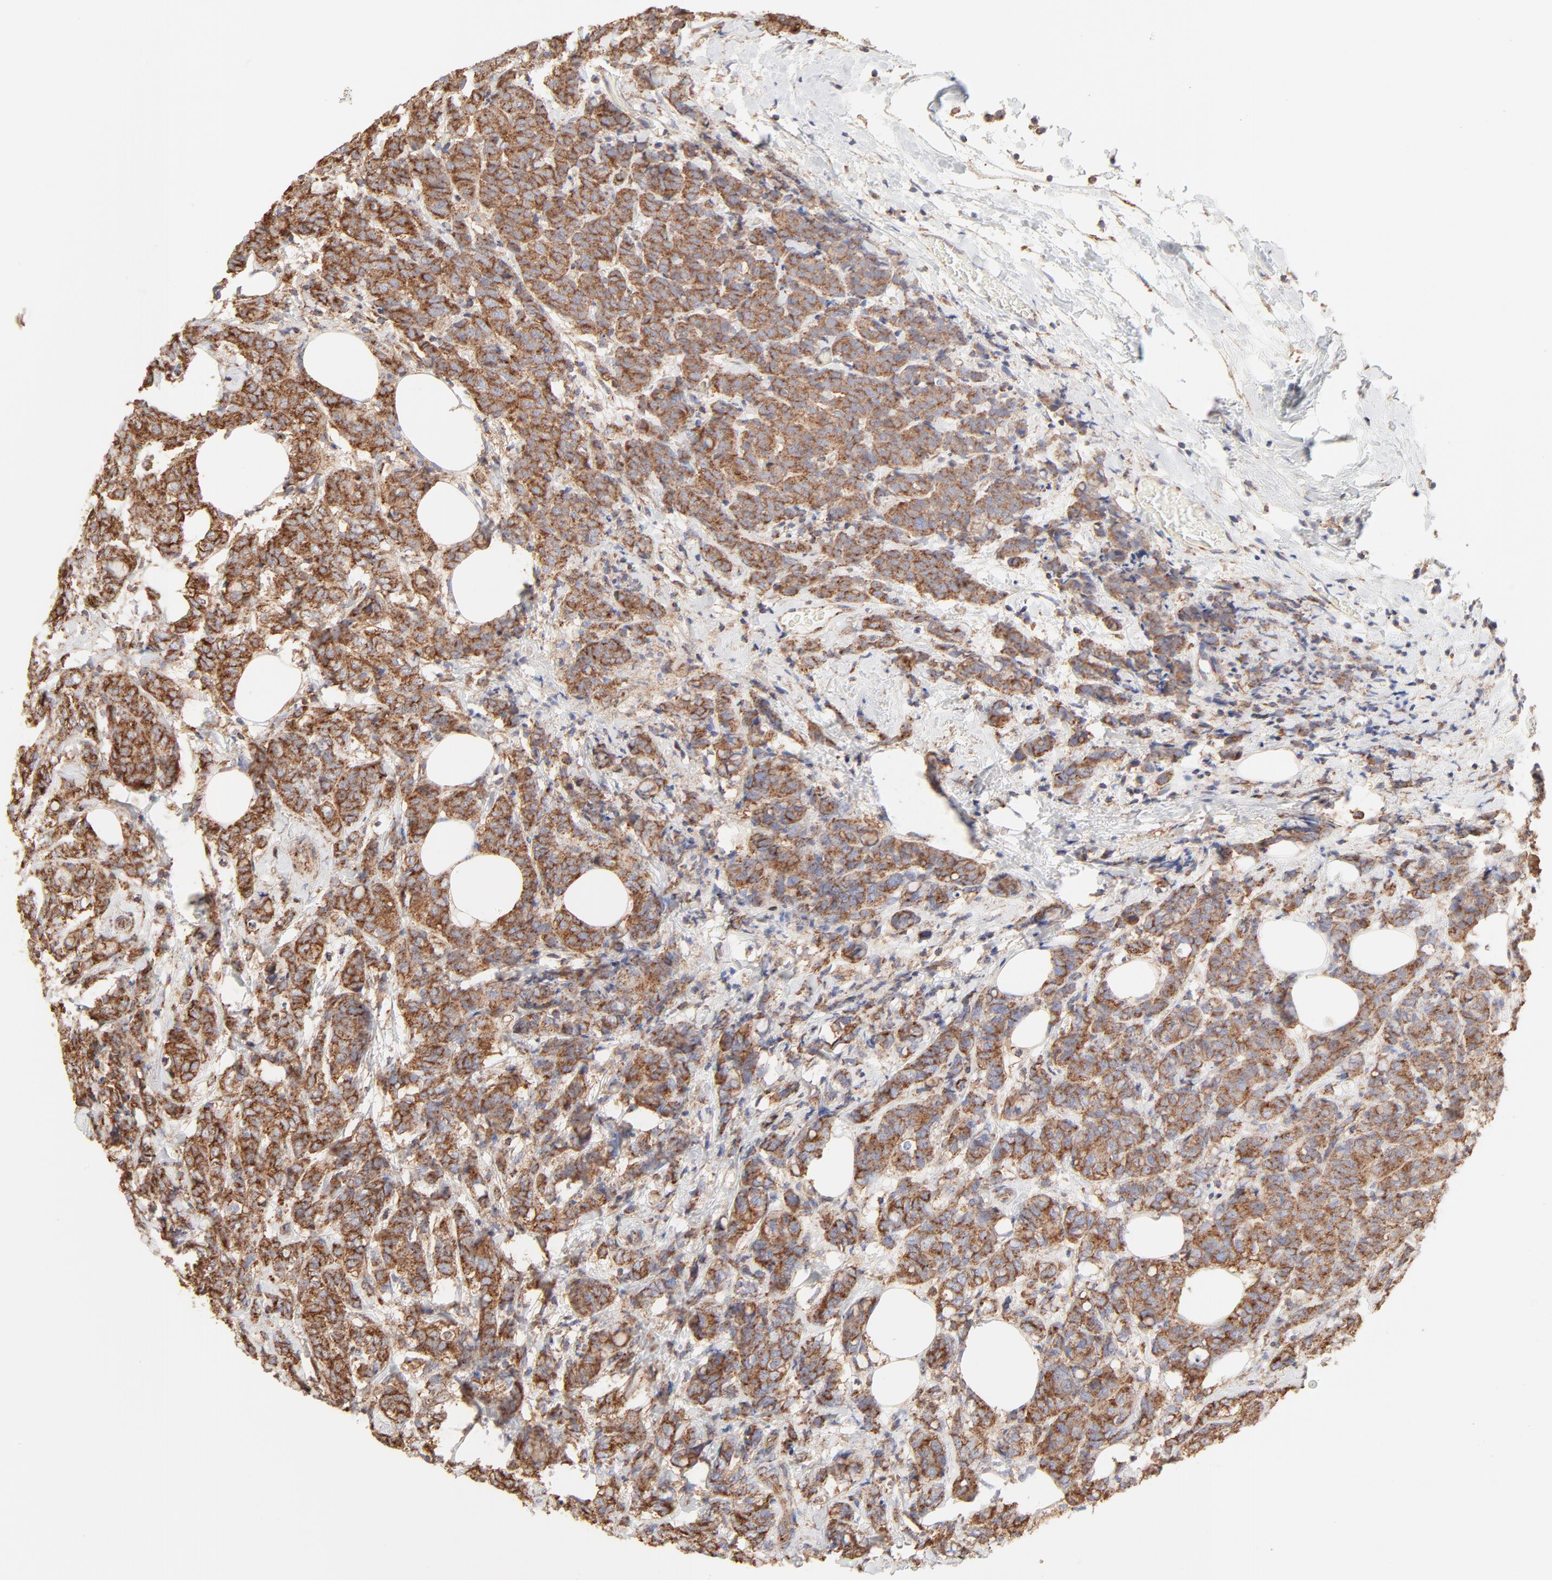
{"staining": {"intensity": "strong", "quantity": ">75%", "location": "cytoplasmic/membranous"}, "tissue": "breast cancer", "cell_type": "Tumor cells", "image_type": "cancer", "snomed": [{"axis": "morphology", "description": "Lobular carcinoma"}, {"axis": "topography", "description": "Breast"}], "caption": "Immunohistochemistry histopathology image of neoplastic tissue: lobular carcinoma (breast) stained using IHC exhibits high levels of strong protein expression localized specifically in the cytoplasmic/membranous of tumor cells, appearing as a cytoplasmic/membranous brown color.", "gene": "CLTB", "patient": {"sex": "female", "age": 60}}